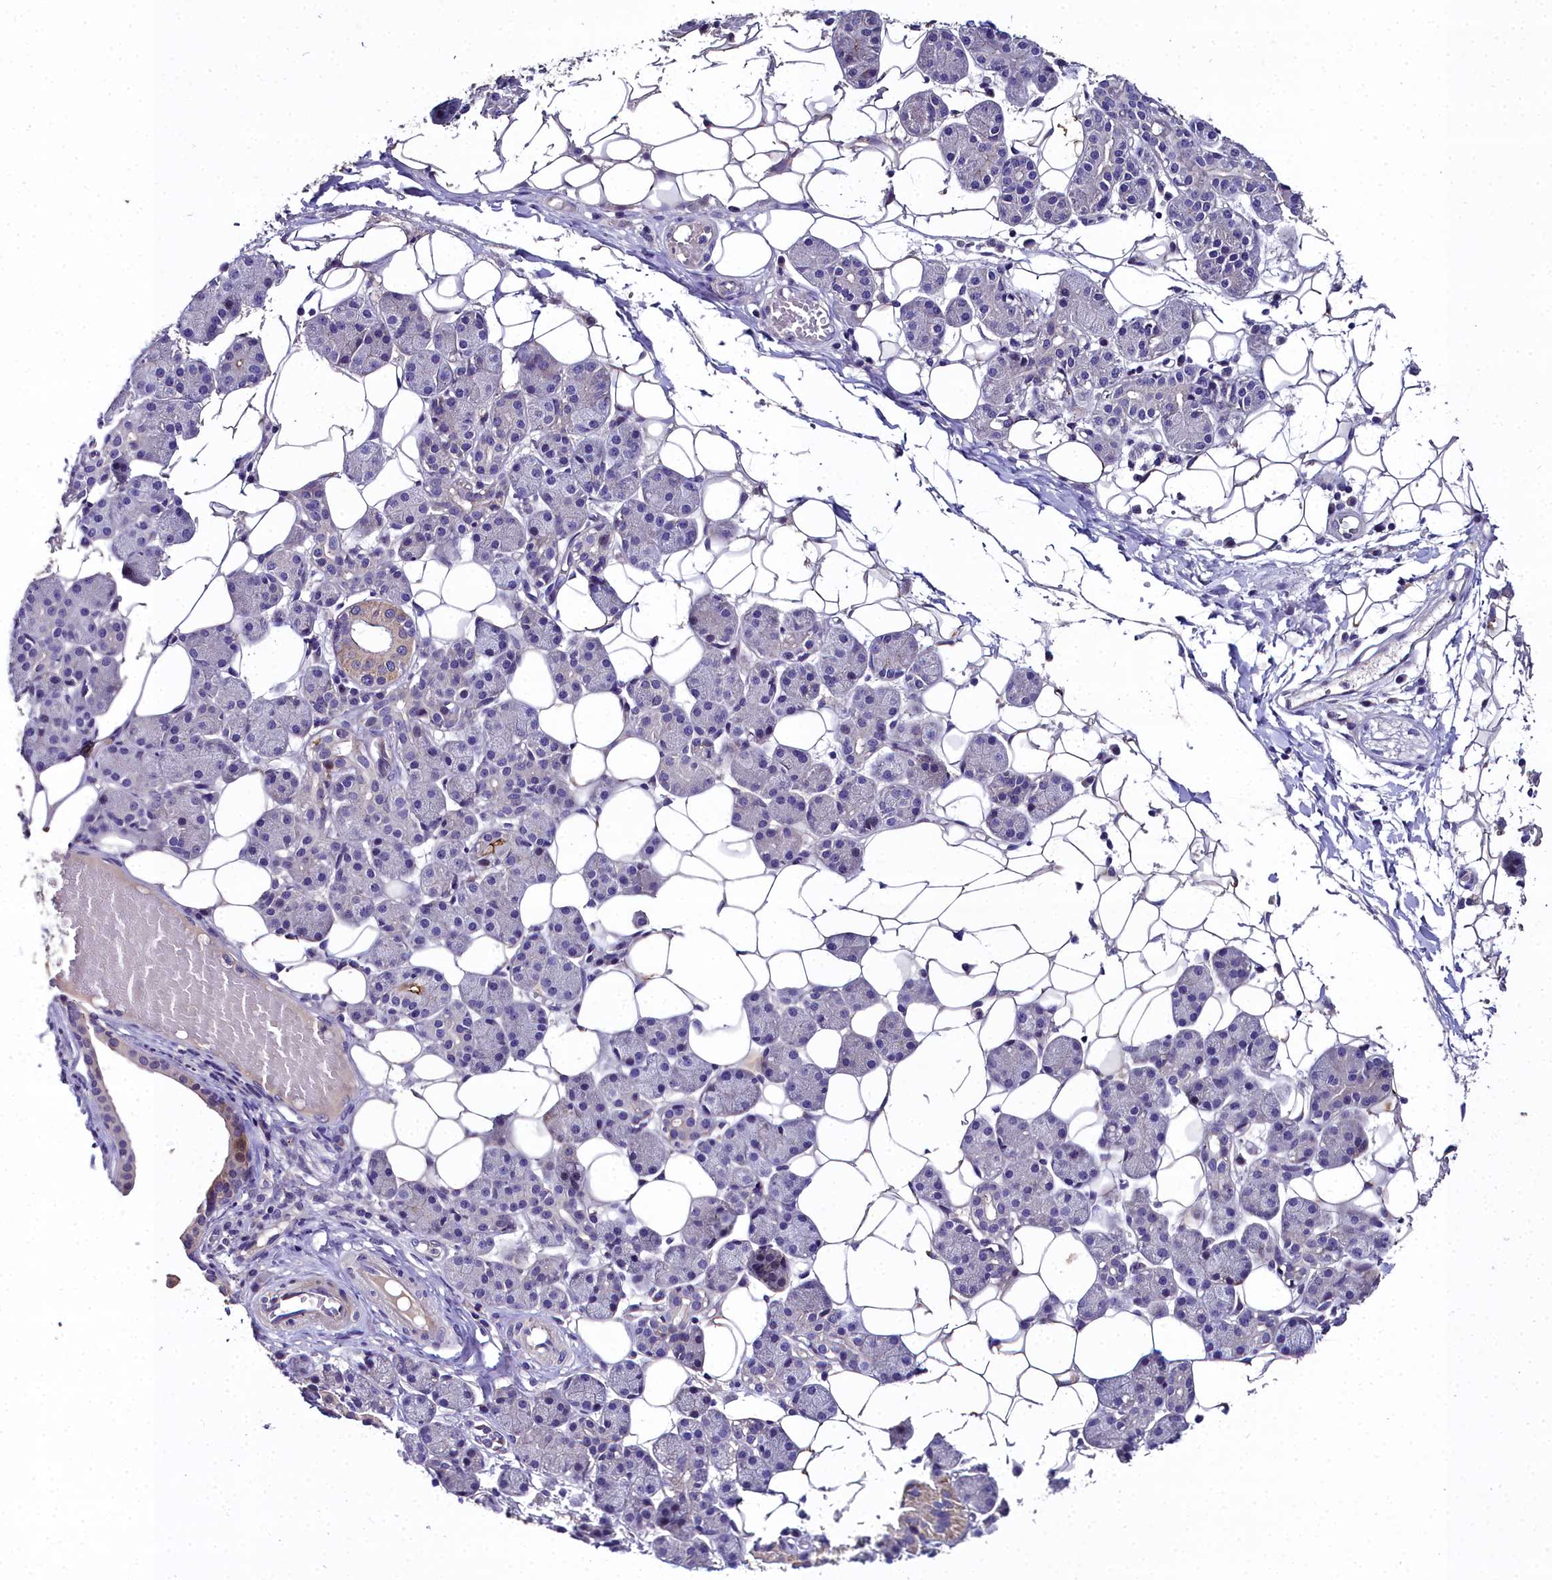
{"staining": {"intensity": "moderate", "quantity": "<25%", "location": "cytoplasmic/membranous"}, "tissue": "salivary gland", "cell_type": "Glandular cells", "image_type": "normal", "snomed": [{"axis": "morphology", "description": "Normal tissue, NOS"}, {"axis": "topography", "description": "Salivary gland"}], "caption": "Human salivary gland stained with a brown dye exhibits moderate cytoplasmic/membranous positive staining in approximately <25% of glandular cells.", "gene": "NT5M", "patient": {"sex": "female", "age": 33}}